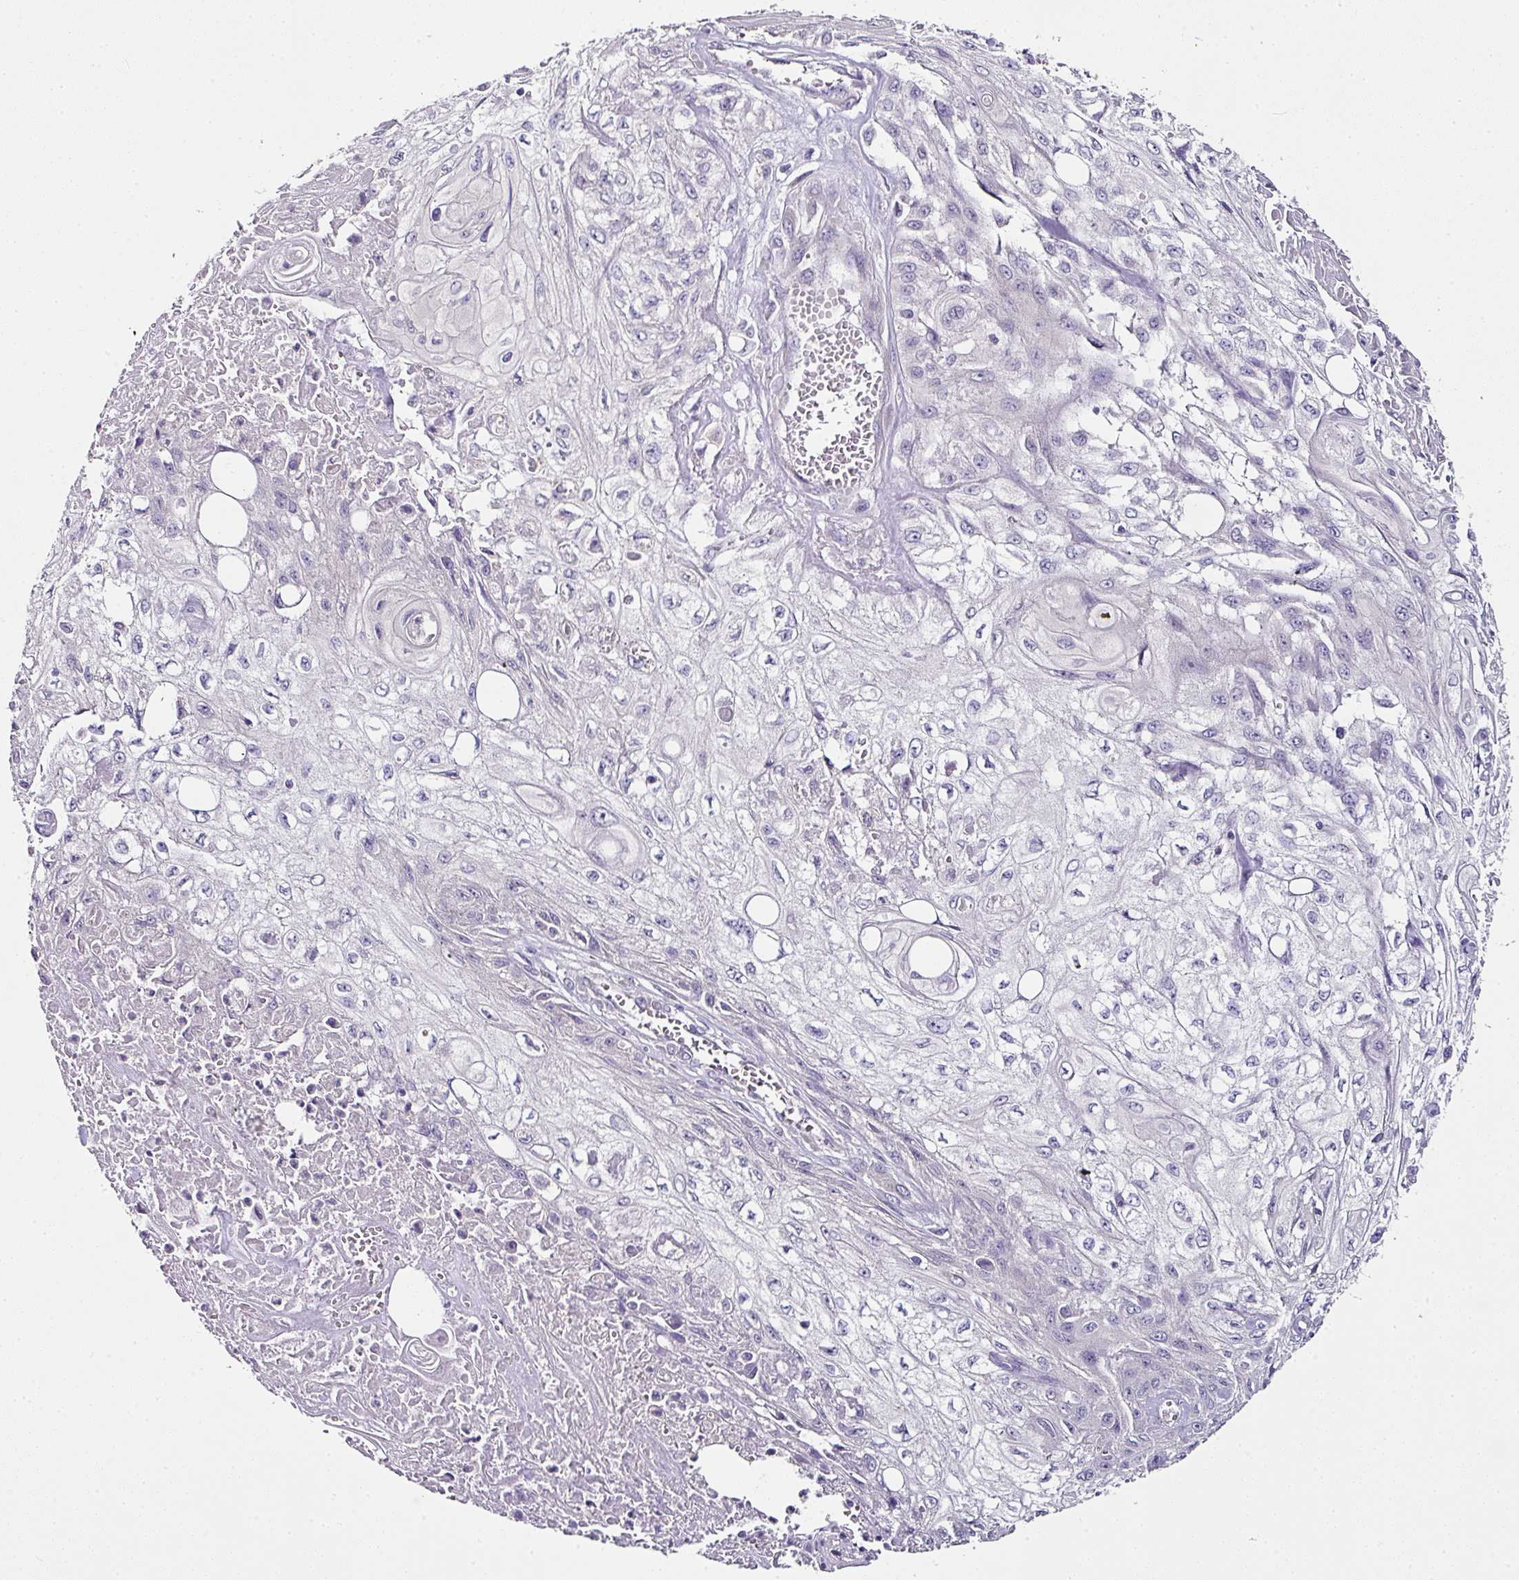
{"staining": {"intensity": "negative", "quantity": "none", "location": "none"}, "tissue": "skin cancer", "cell_type": "Tumor cells", "image_type": "cancer", "snomed": [{"axis": "morphology", "description": "Squamous cell carcinoma, NOS"}, {"axis": "morphology", "description": "Squamous cell carcinoma, metastatic, NOS"}, {"axis": "topography", "description": "Skin"}, {"axis": "topography", "description": "Lymph node"}], "caption": "The immunohistochemistry photomicrograph has no significant expression in tumor cells of skin squamous cell carcinoma tissue.", "gene": "SKIC2", "patient": {"sex": "male", "age": 75}}